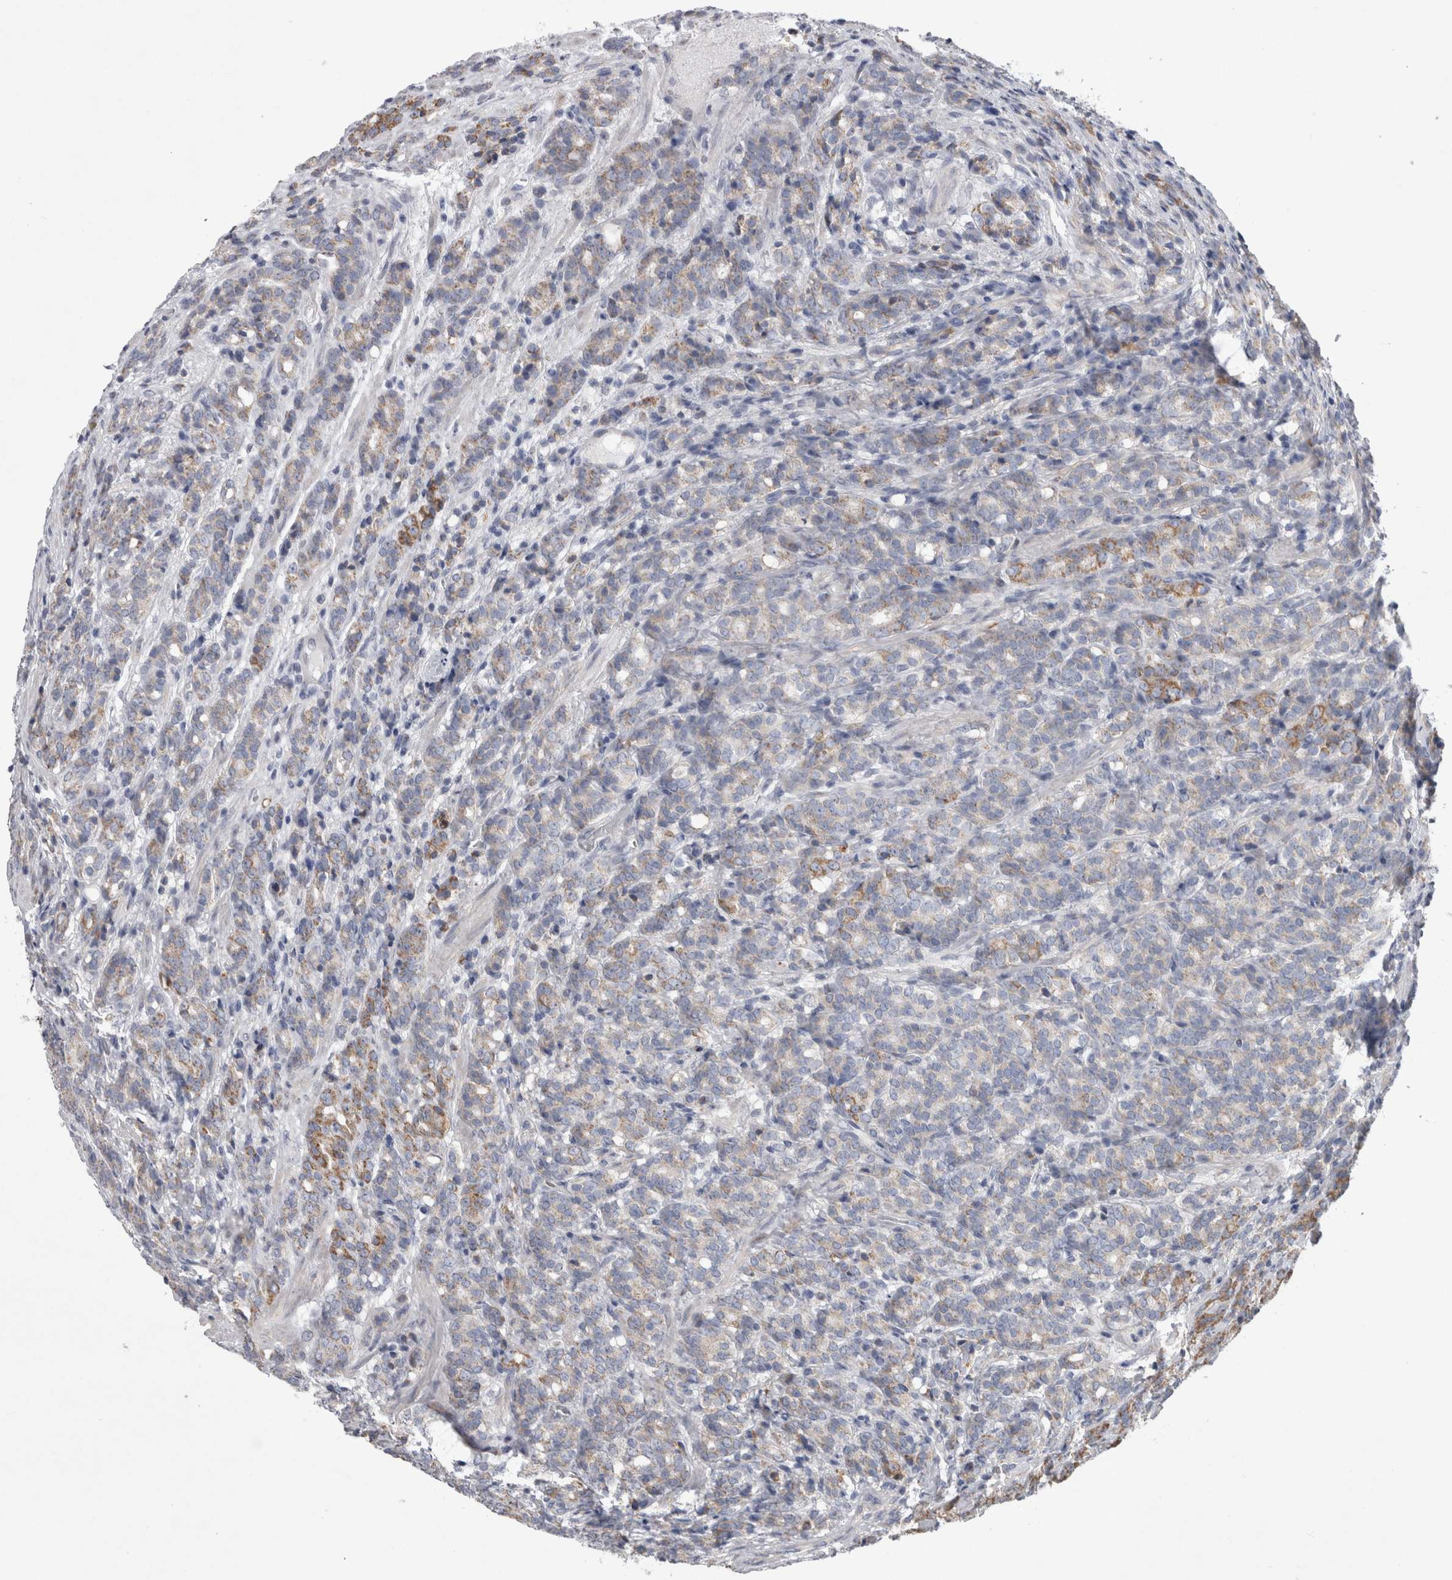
{"staining": {"intensity": "moderate", "quantity": "<25%", "location": "cytoplasmic/membranous"}, "tissue": "prostate cancer", "cell_type": "Tumor cells", "image_type": "cancer", "snomed": [{"axis": "morphology", "description": "Adenocarcinoma, High grade"}, {"axis": "topography", "description": "Prostate"}], "caption": "High-magnification brightfield microscopy of prostate cancer (adenocarcinoma (high-grade)) stained with DAB (3,3'-diaminobenzidine) (brown) and counterstained with hematoxylin (blue). tumor cells exhibit moderate cytoplasmic/membranous expression is appreciated in about<25% of cells.", "gene": "HDHD3", "patient": {"sex": "male", "age": 62}}